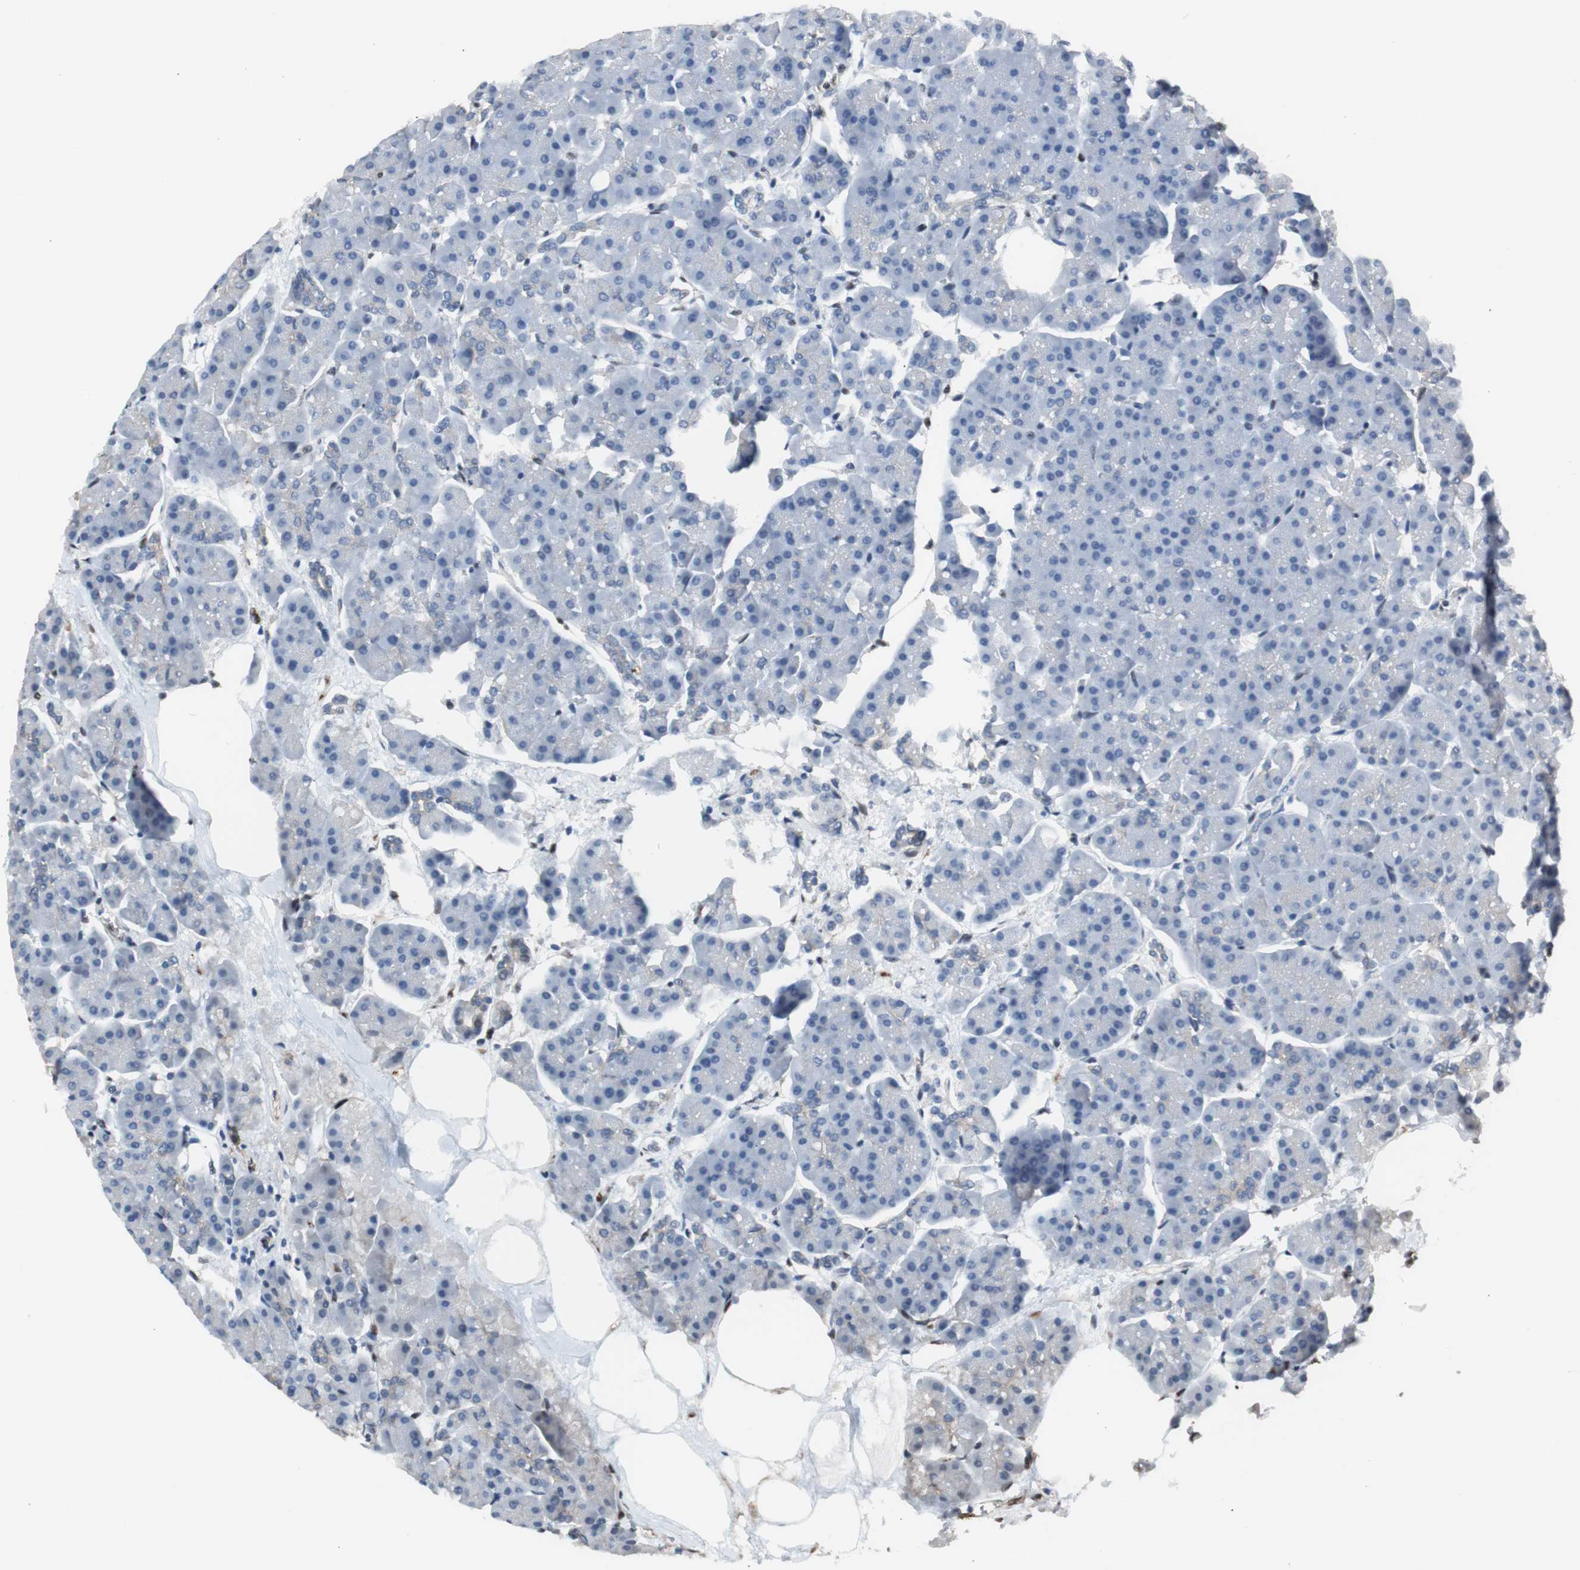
{"staining": {"intensity": "negative", "quantity": "none", "location": "none"}, "tissue": "pancreas", "cell_type": "Exocrine glandular cells", "image_type": "normal", "snomed": [{"axis": "morphology", "description": "Normal tissue, NOS"}, {"axis": "topography", "description": "Pancreas"}], "caption": "Immunohistochemistry (IHC) of unremarkable pancreas demonstrates no staining in exocrine glandular cells. (Brightfield microscopy of DAB (3,3'-diaminobenzidine) immunohistochemistry (IHC) at high magnification).", "gene": "PML", "patient": {"sex": "female", "age": 70}}